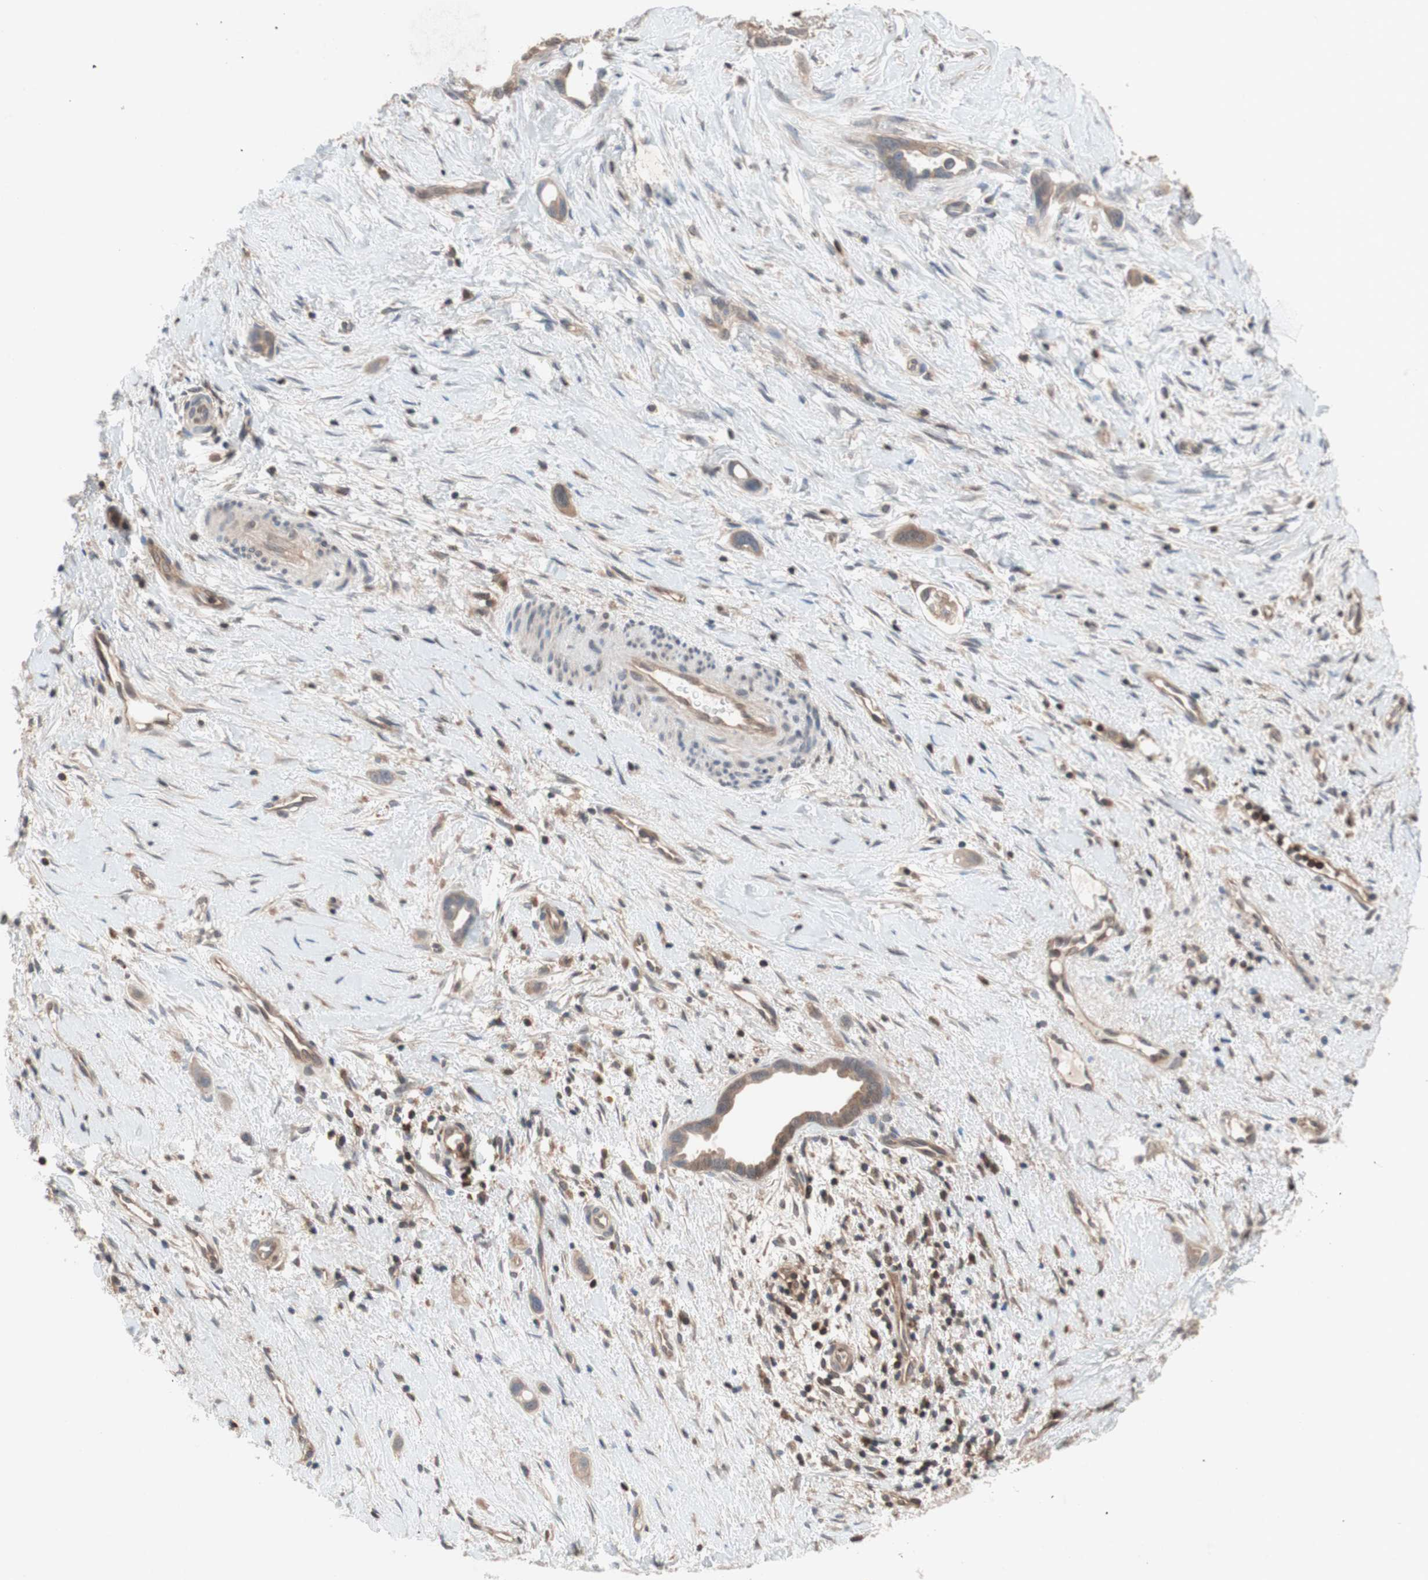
{"staining": {"intensity": "weak", "quantity": ">75%", "location": "cytoplasmic/membranous"}, "tissue": "liver cancer", "cell_type": "Tumor cells", "image_type": "cancer", "snomed": [{"axis": "morphology", "description": "Cholangiocarcinoma"}, {"axis": "topography", "description": "Liver"}], "caption": "This image reveals cholangiocarcinoma (liver) stained with immunohistochemistry (IHC) to label a protein in brown. The cytoplasmic/membranous of tumor cells show weak positivity for the protein. Nuclei are counter-stained blue.", "gene": "GALT", "patient": {"sex": "female", "age": 65}}